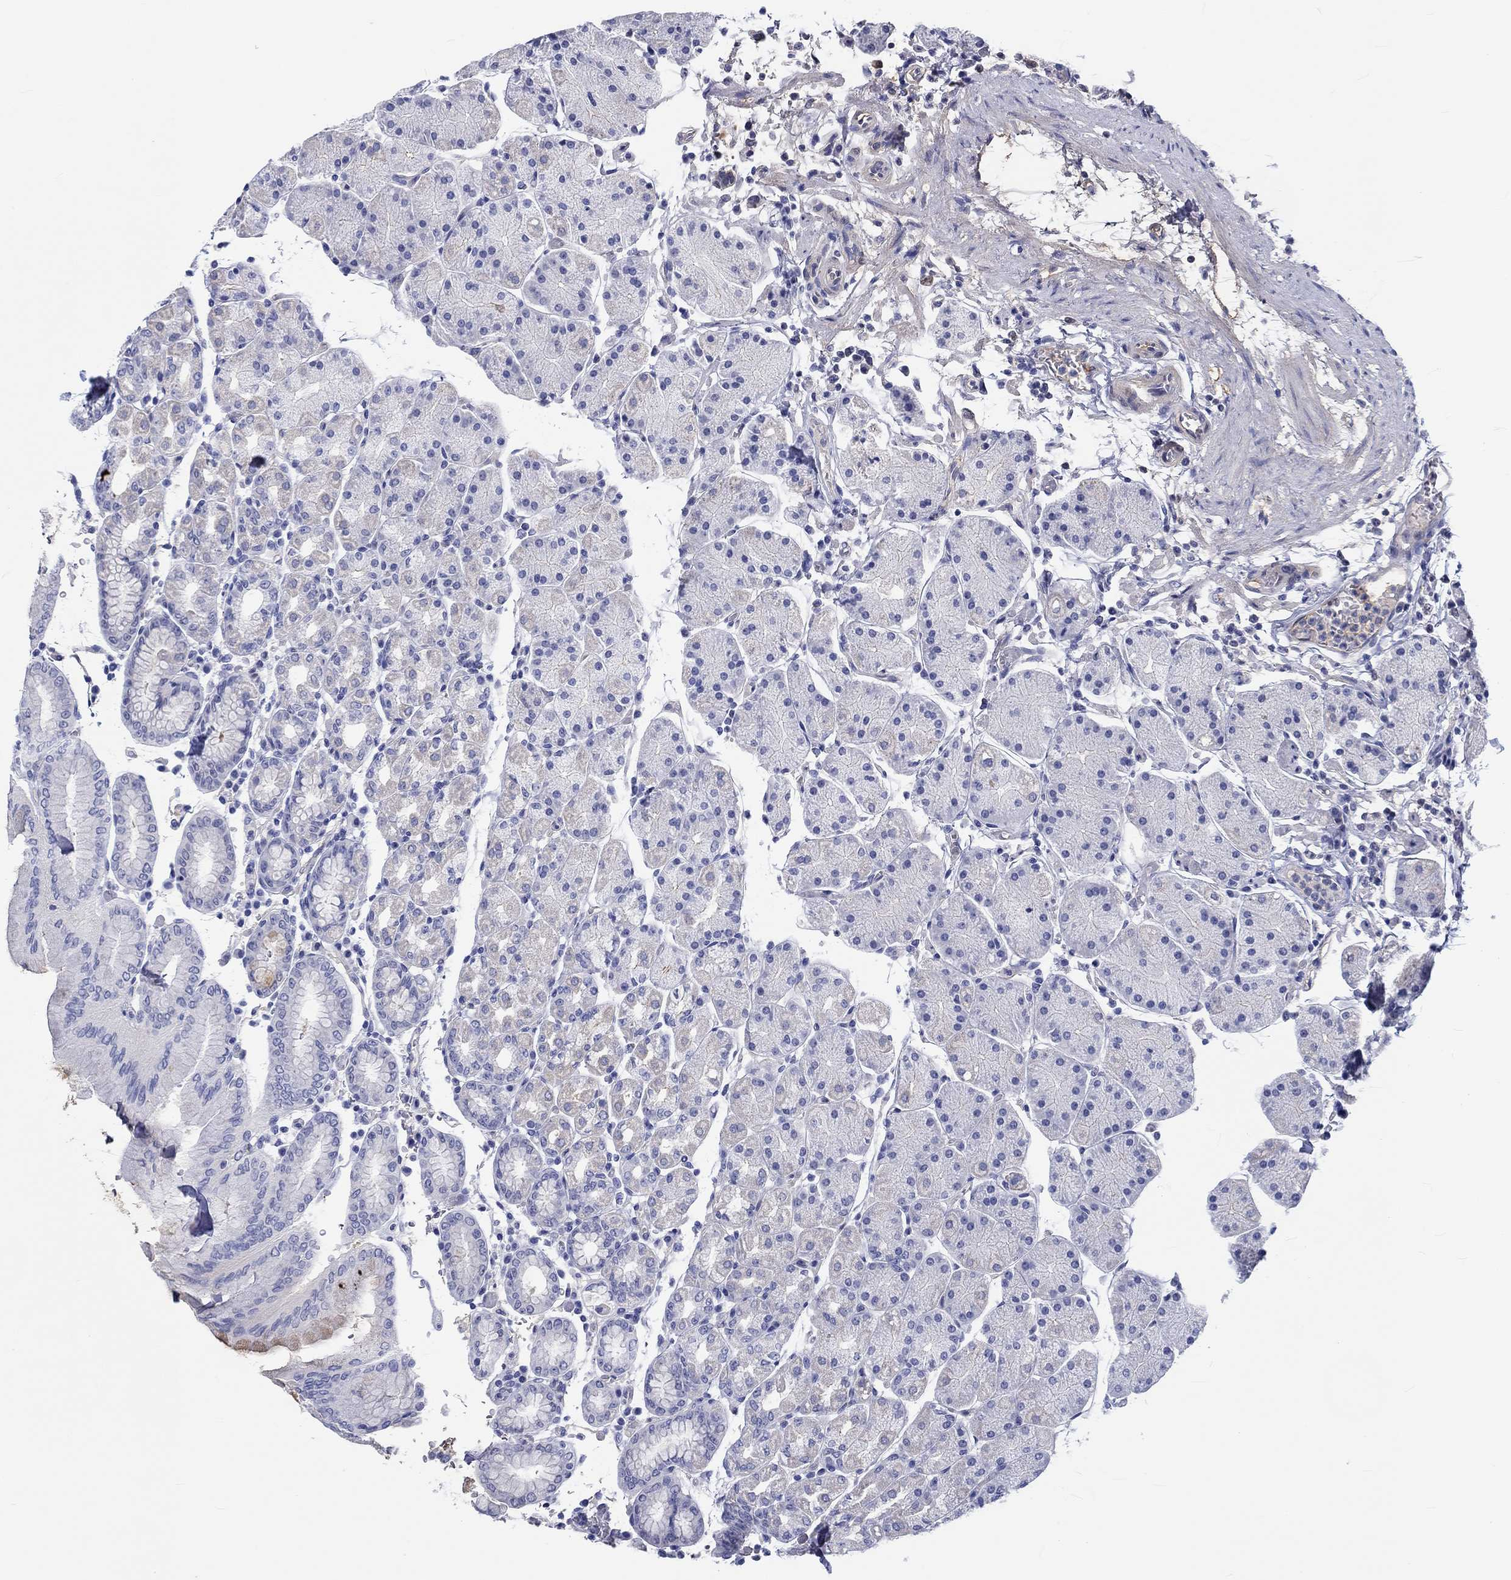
{"staining": {"intensity": "negative", "quantity": "none", "location": "none"}, "tissue": "stomach", "cell_type": "Glandular cells", "image_type": "normal", "snomed": [{"axis": "morphology", "description": "Normal tissue, NOS"}, {"axis": "topography", "description": "Stomach"}], "caption": "Protein analysis of normal stomach shows no significant staining in glandular cells.", "gene": "CDY1B", "patient": {"sex": "male", "age": 54}}